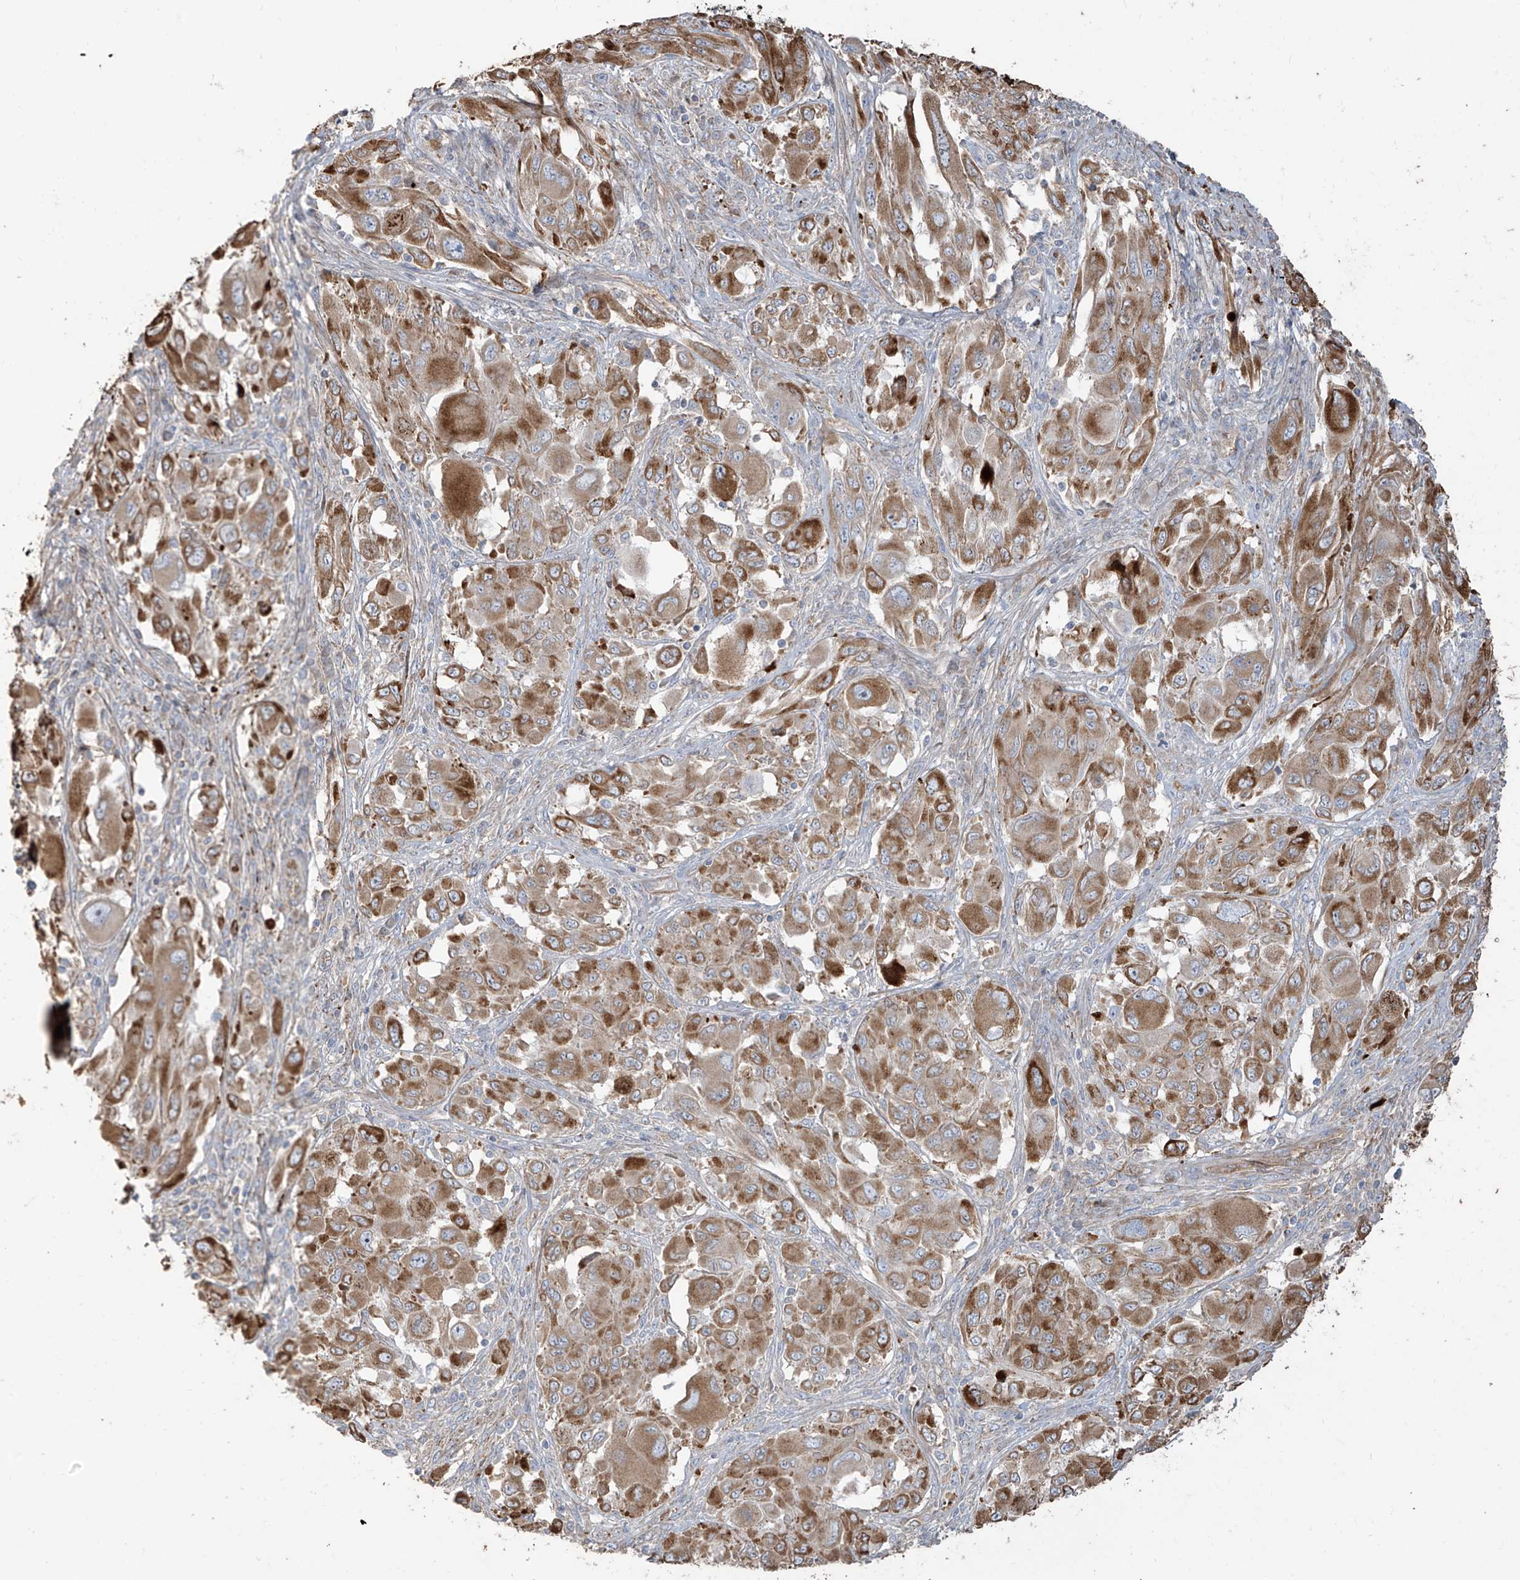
{"staining": {"intensity": "moderate", "quantity": ">75%", "location": "cytoplasmic/membranous"}, "tissue": "melanoma", "cell_type": "Tumor cells", "image_type": "cancer", "snomed": [{"axis": "morphology", "description": "Malignant melanoma, NOS"}, {"axis": "topography", "description": "Skin"}], "caption": "IHC (DAB) staining of human melanoma demonstrates moderate cytoplasmic/membranous protein positivity in about >75% of tumor cells.", "gene": "ABTB1", "patient": {"sex": "female", "age": 91}}